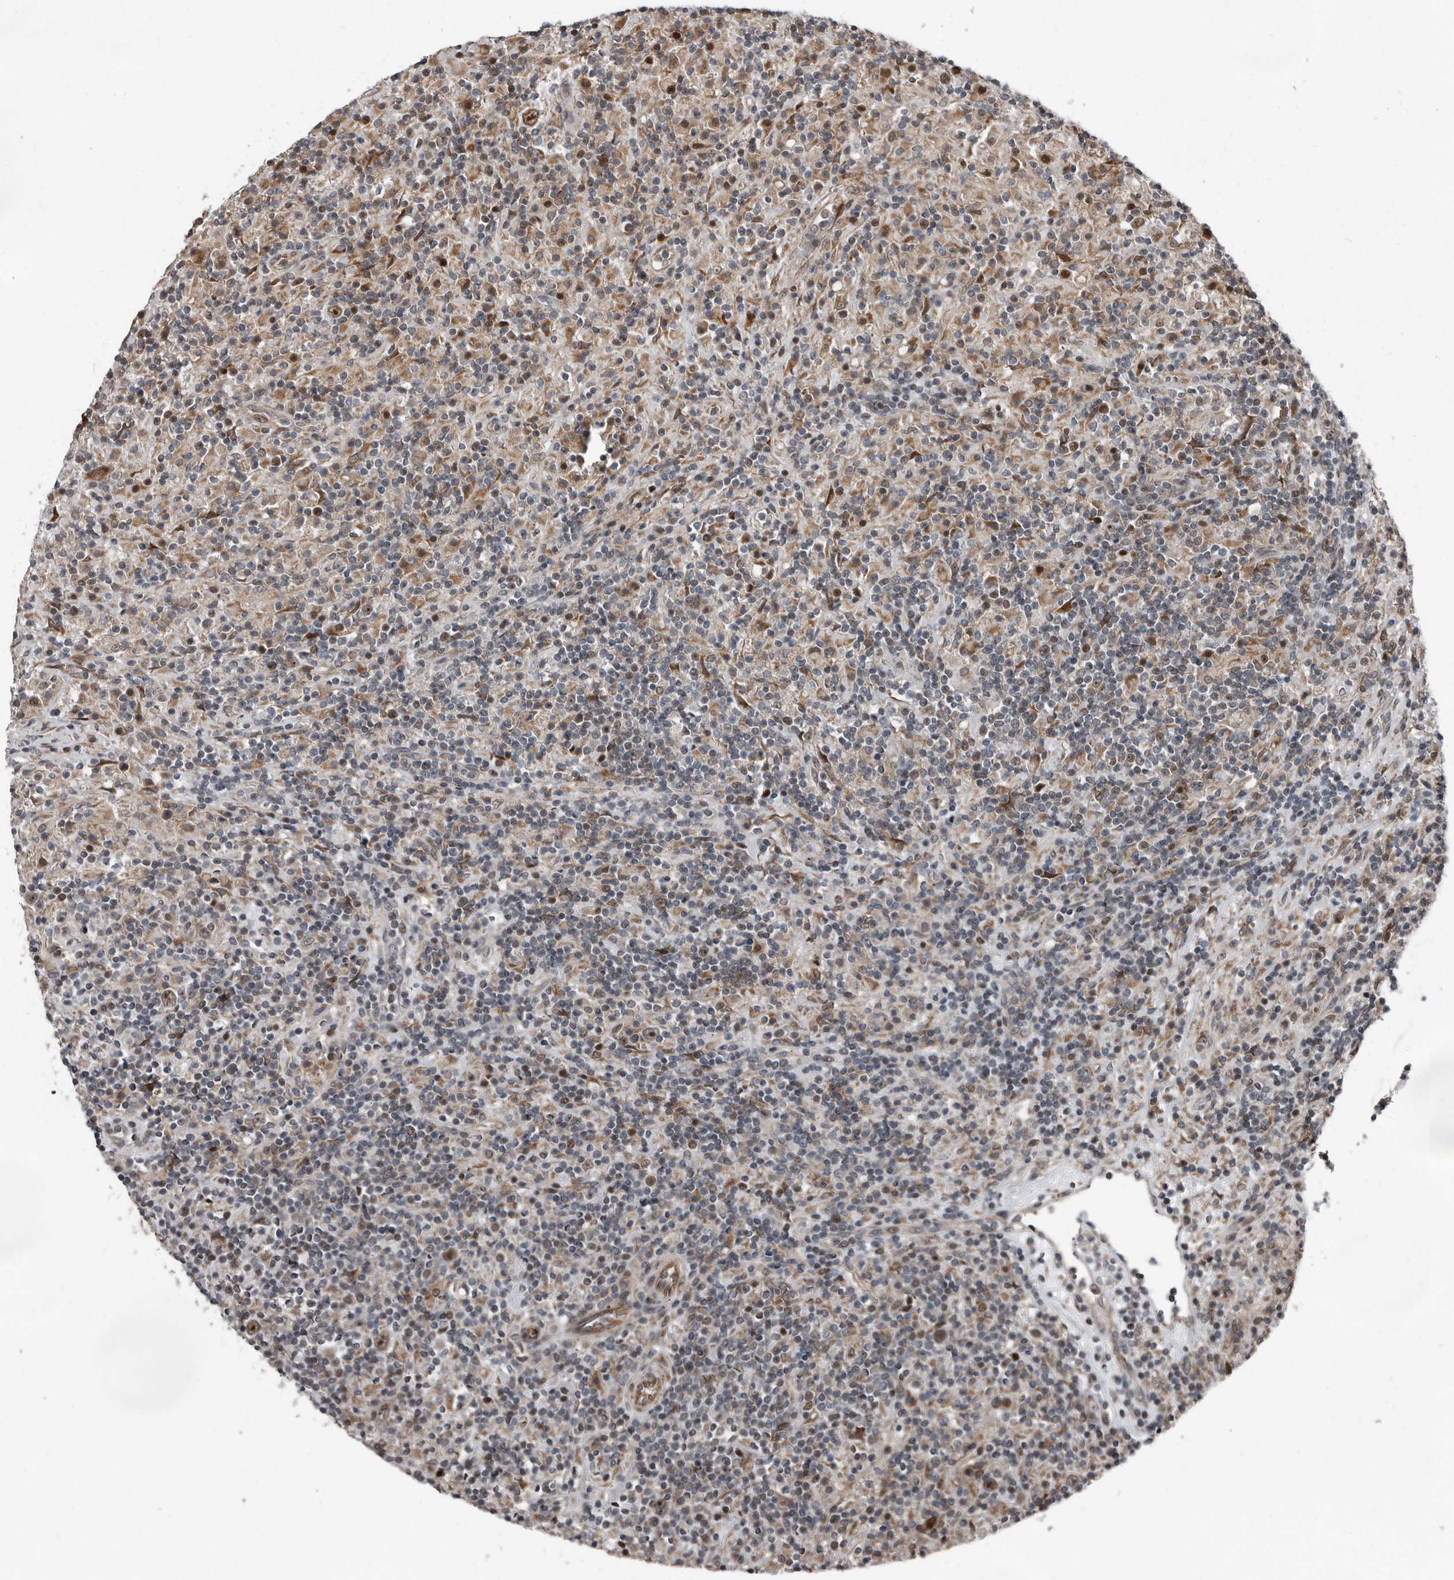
{"staining": {"intensity": "moderate", "quantity": ">75%", "location": "nuclear"}, "tissue": "lymphoma", "cell_type": "Tumor cells", "image_type": "cancer", "snomed": [{"axis": "morphology", "description": "Hodgkin's disease, NOS"}, {"axis": "topography", "description": "Lymph node"}], "caption": "Immunohistochemical staining of human lymphoma demonstrates moderate nuclear protein staining in about >75% of tumor cells.", "gene": "CHD1L", "patient": {"sex": "male", "age": 70}}